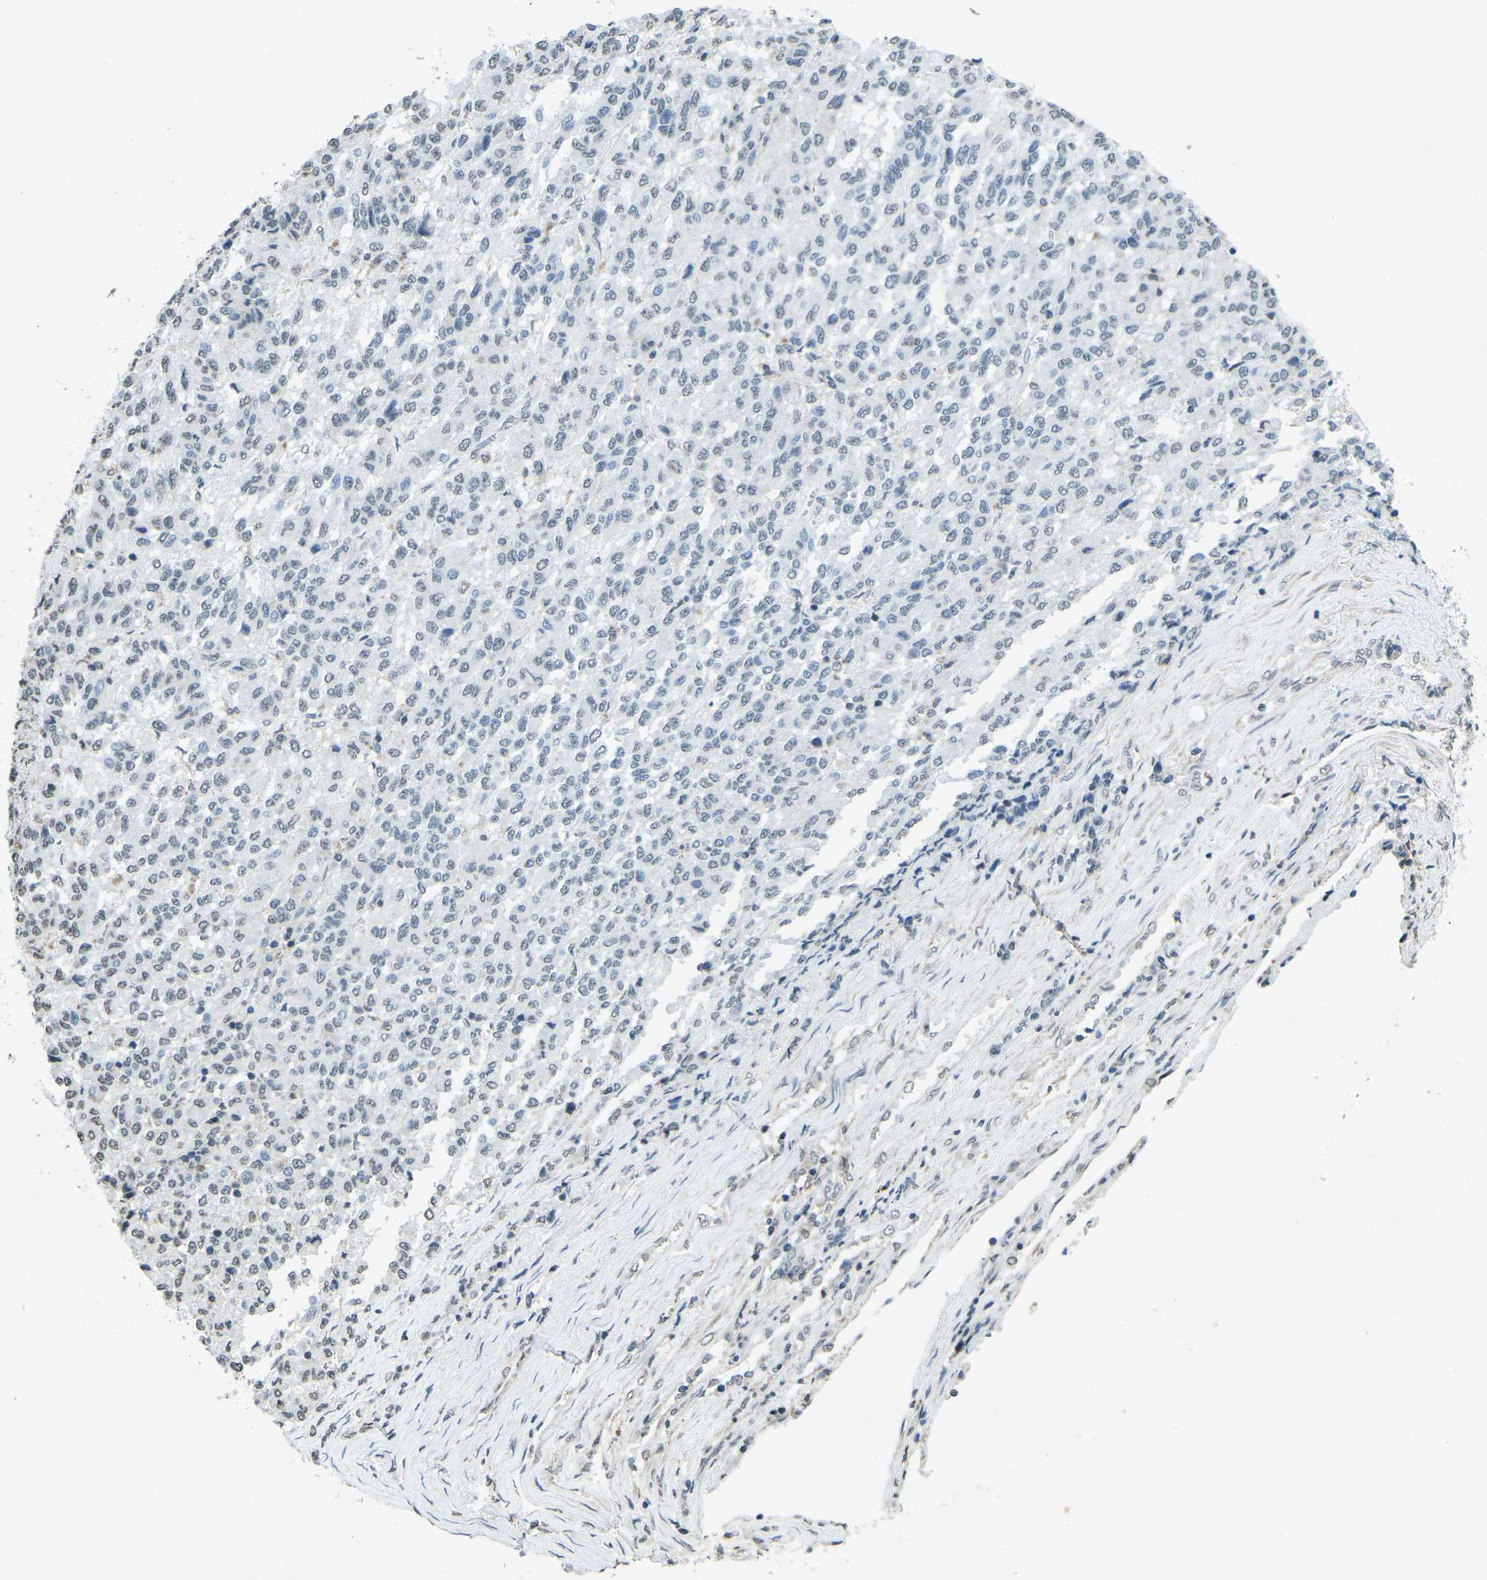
{"staining": {"intensity": "weak", "quantity": "<25%", "location": "nuclear"}, "tissue": "melanoma", "cell_type": "Tumor cells", "image_type": "cancer", "snomed": [{"axis": "morphology", "description": "Malignant melanoma, Metastatic site"}, {"axis": "topography", "description": "Lung"}], "caption": "There is no significant expression in tumor cells of melanoma. The staining was performed using DAB (3,3'-diaminobenzidine) to visualize the protein expression in brown, while the nuclei were stained in blue with hematoxylin (Magnification: 20x).", "gene": "TFR2", "patient": {"sex": "male", "age": 64}}